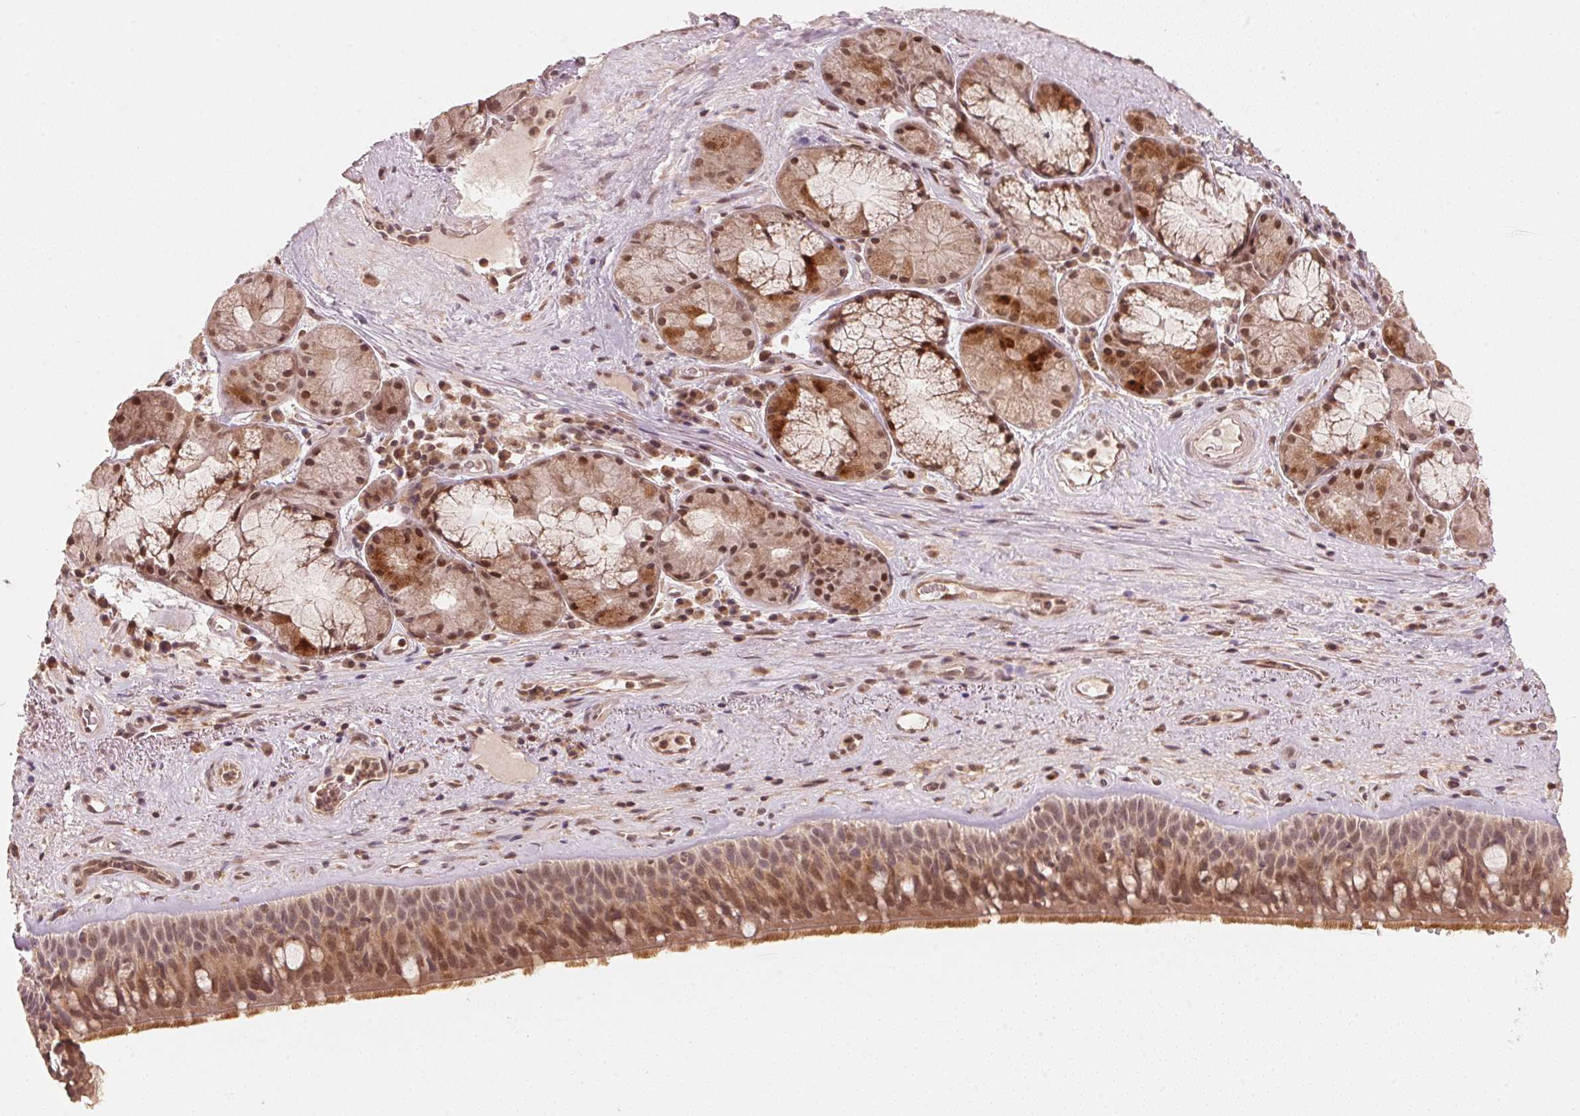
{"staining": {"intensity": "moderate", "quantity": ">75%", "location": "cytoplasmic/membranous,nuclear"}, "tissue": "bronchus", "cell_type": "Respiratory epithelial cells", "image_type": "normal", "snomed": [{"axis": "morphology", "description": "Normal tissue, NOS"}, {"axis": "topography", "description": "Bronchus"}], "caption": "This is an image of immunohistochemistry (IHC) staining of benign bronchus, which shows moderate expression in the cytoplasmic/membranous,nuclear of respiratory epithelial cells.", "gene": "C2orf73", "patient": {"sex": "male", "age": 48}}